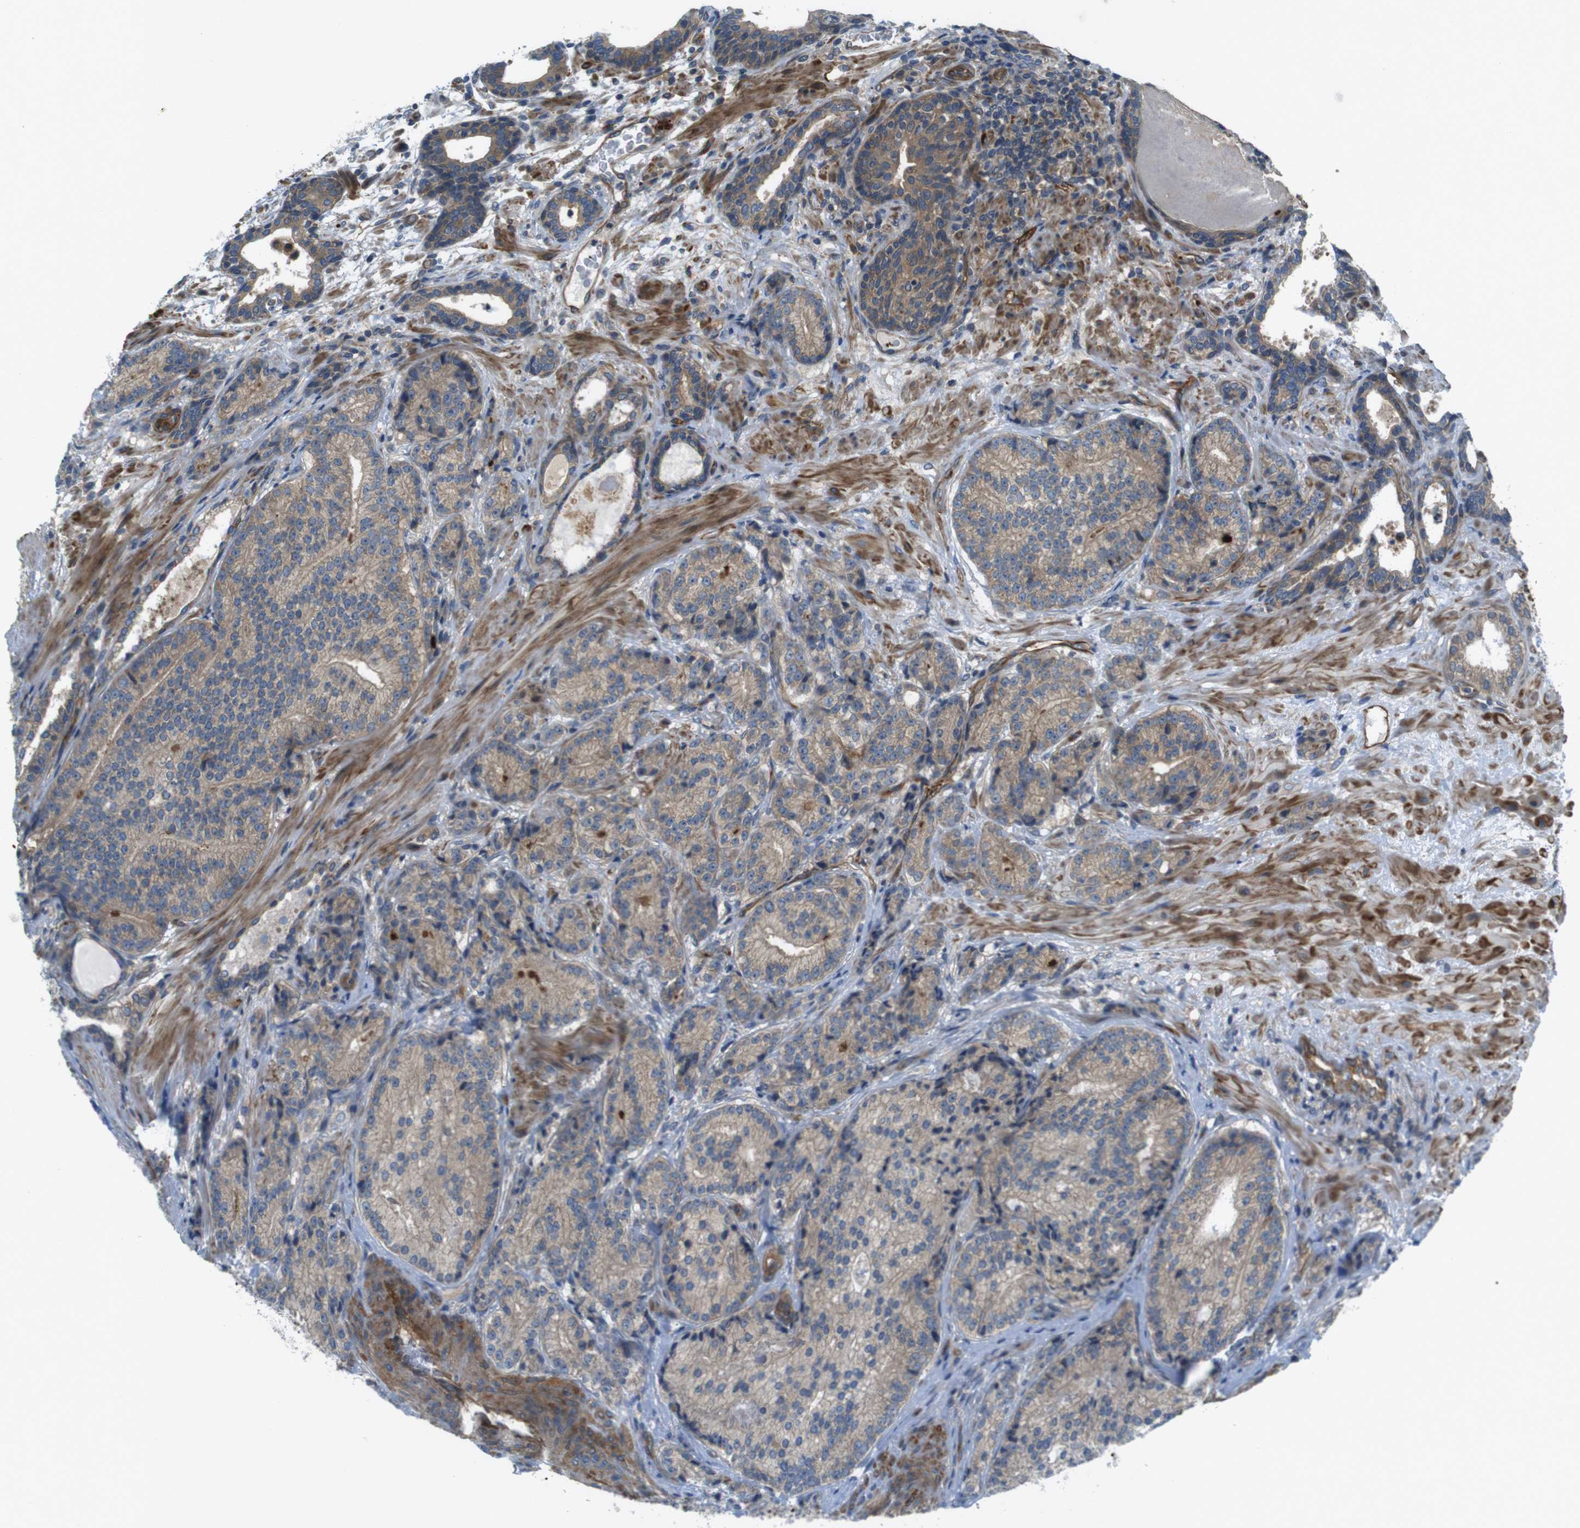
{"staining": {"intensity": "weak", "quantity": ">75%", "location": "cytoplasmic/membranous"}, "tissue": "prostate cancer", "cell_type": "Tumor cells", "image_type": "cancer", "snomed": [{"axis": "morphology", "description": "Adenocarcinoma, High grade"}, {"axis": "topography", "description": "Prostate"}], "caption": "Immunohistochemistry (IHC) of human prostate cancer (high-grade adenocarcinoma) reveals low levels of weak cytoplasmic/membranous expression in about >75% of tumor cells. The protein of interest is stained brown, and the nuclei are stained in blue (DAB (3,3'-diaminobenzidine) IHC with brightfield microscopy, high magnification).", "gene": "TSC1", "patient": {"sex": "male", "age": 61}}